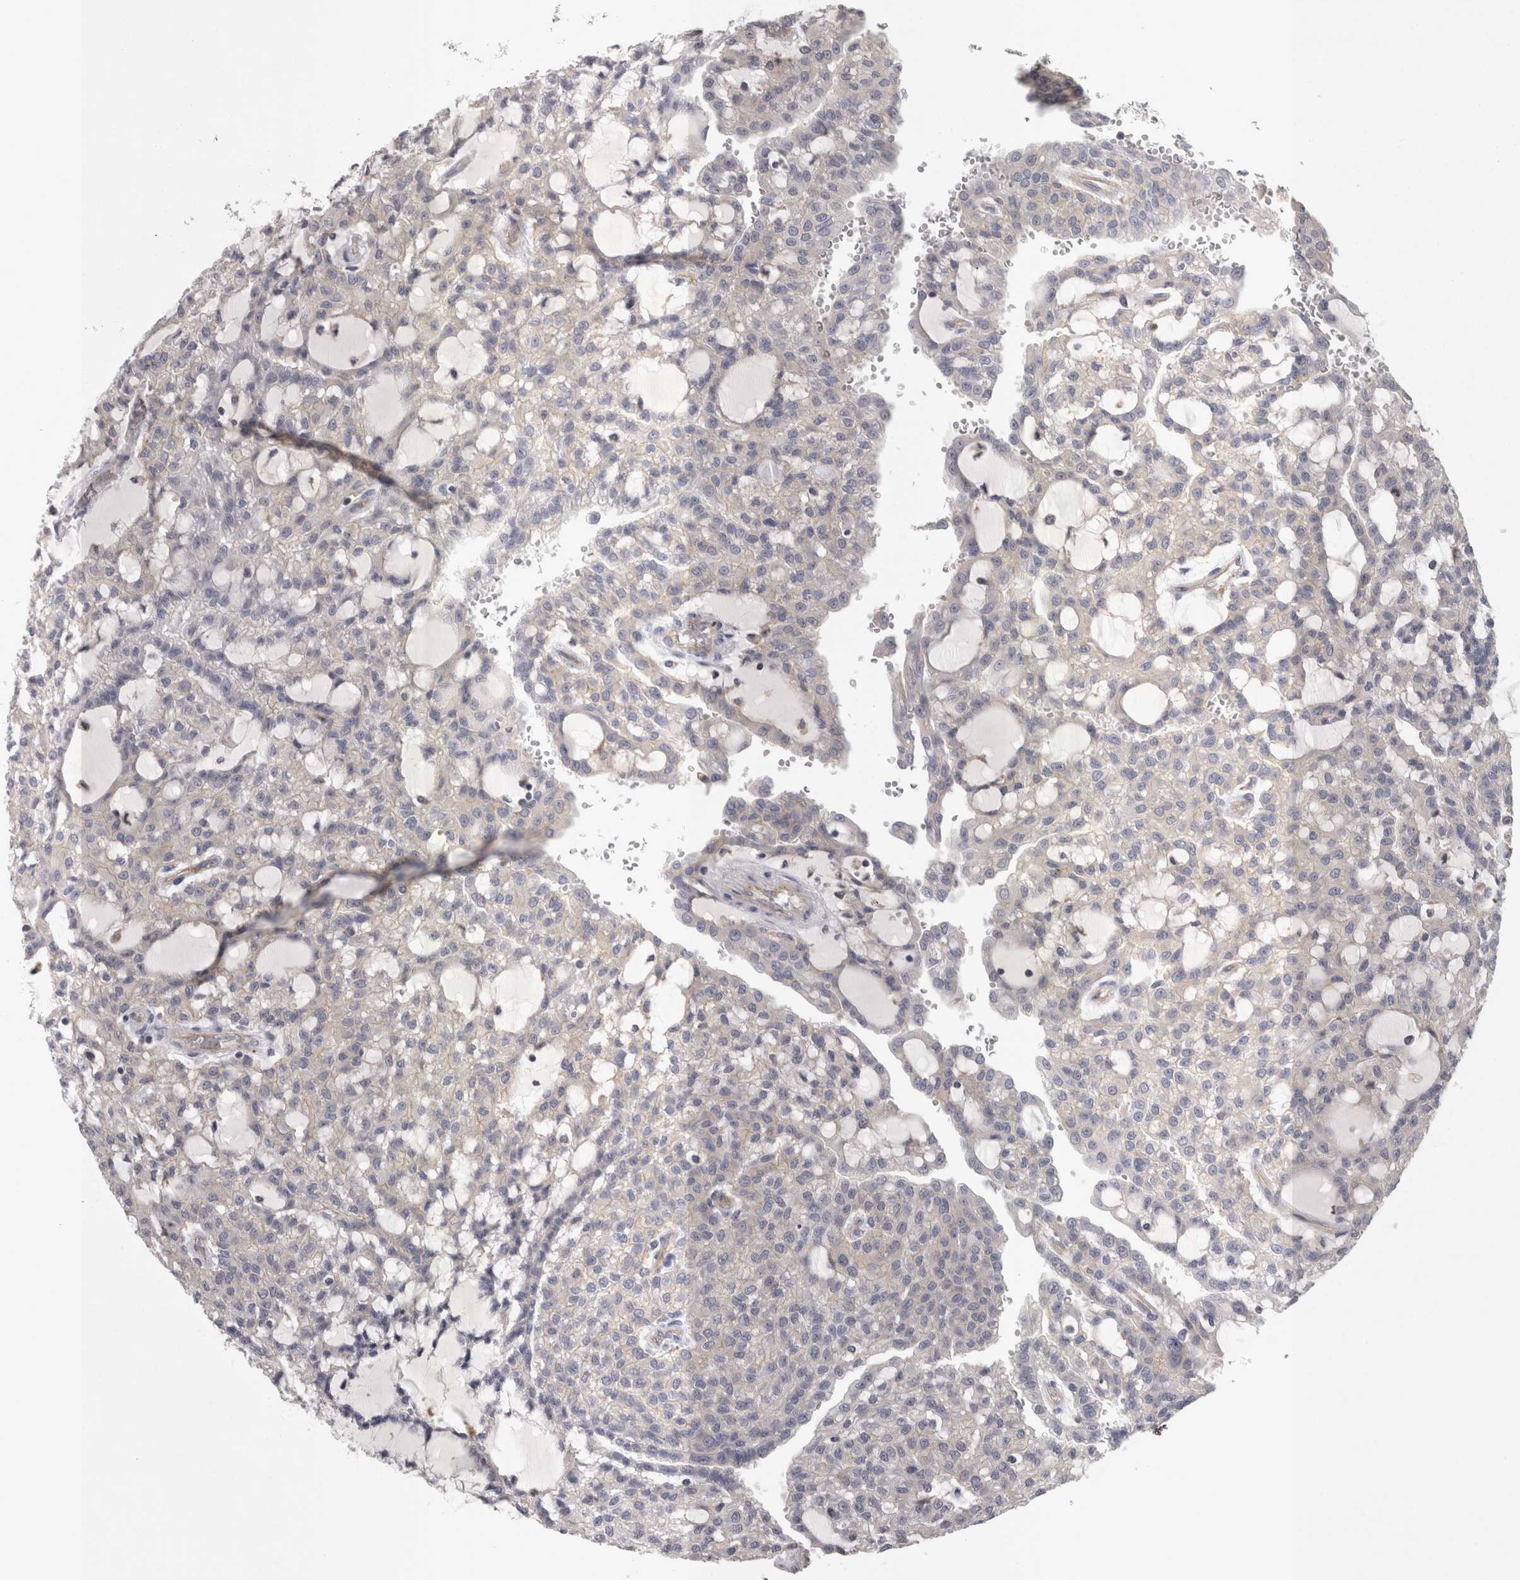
{"staining": {"intensity": "weak", "quantity": "<25%", "location": "cytoplasmic/membranous"}, "tissue": "renal cancer", "cell_type": "Tumor cells", "image_type": "cancer", "snomed": [{"axis": "morphology", "description": "Adenocarcinoma, NOS"}, {"axis": "topography", "description": "Kidney"}], "caption": "The histopathology image demonstrates no staining of tumor cells in renal cancer. The staining was performed using DAB (3,3'-diaminobenzidine) to visualize the protein expression in brown, while the nuclei were stained in blue with hematoxylin (Magnification: 20x).", "gene": "LYZL6", "patient": {"sex": "male", "age": 63}}